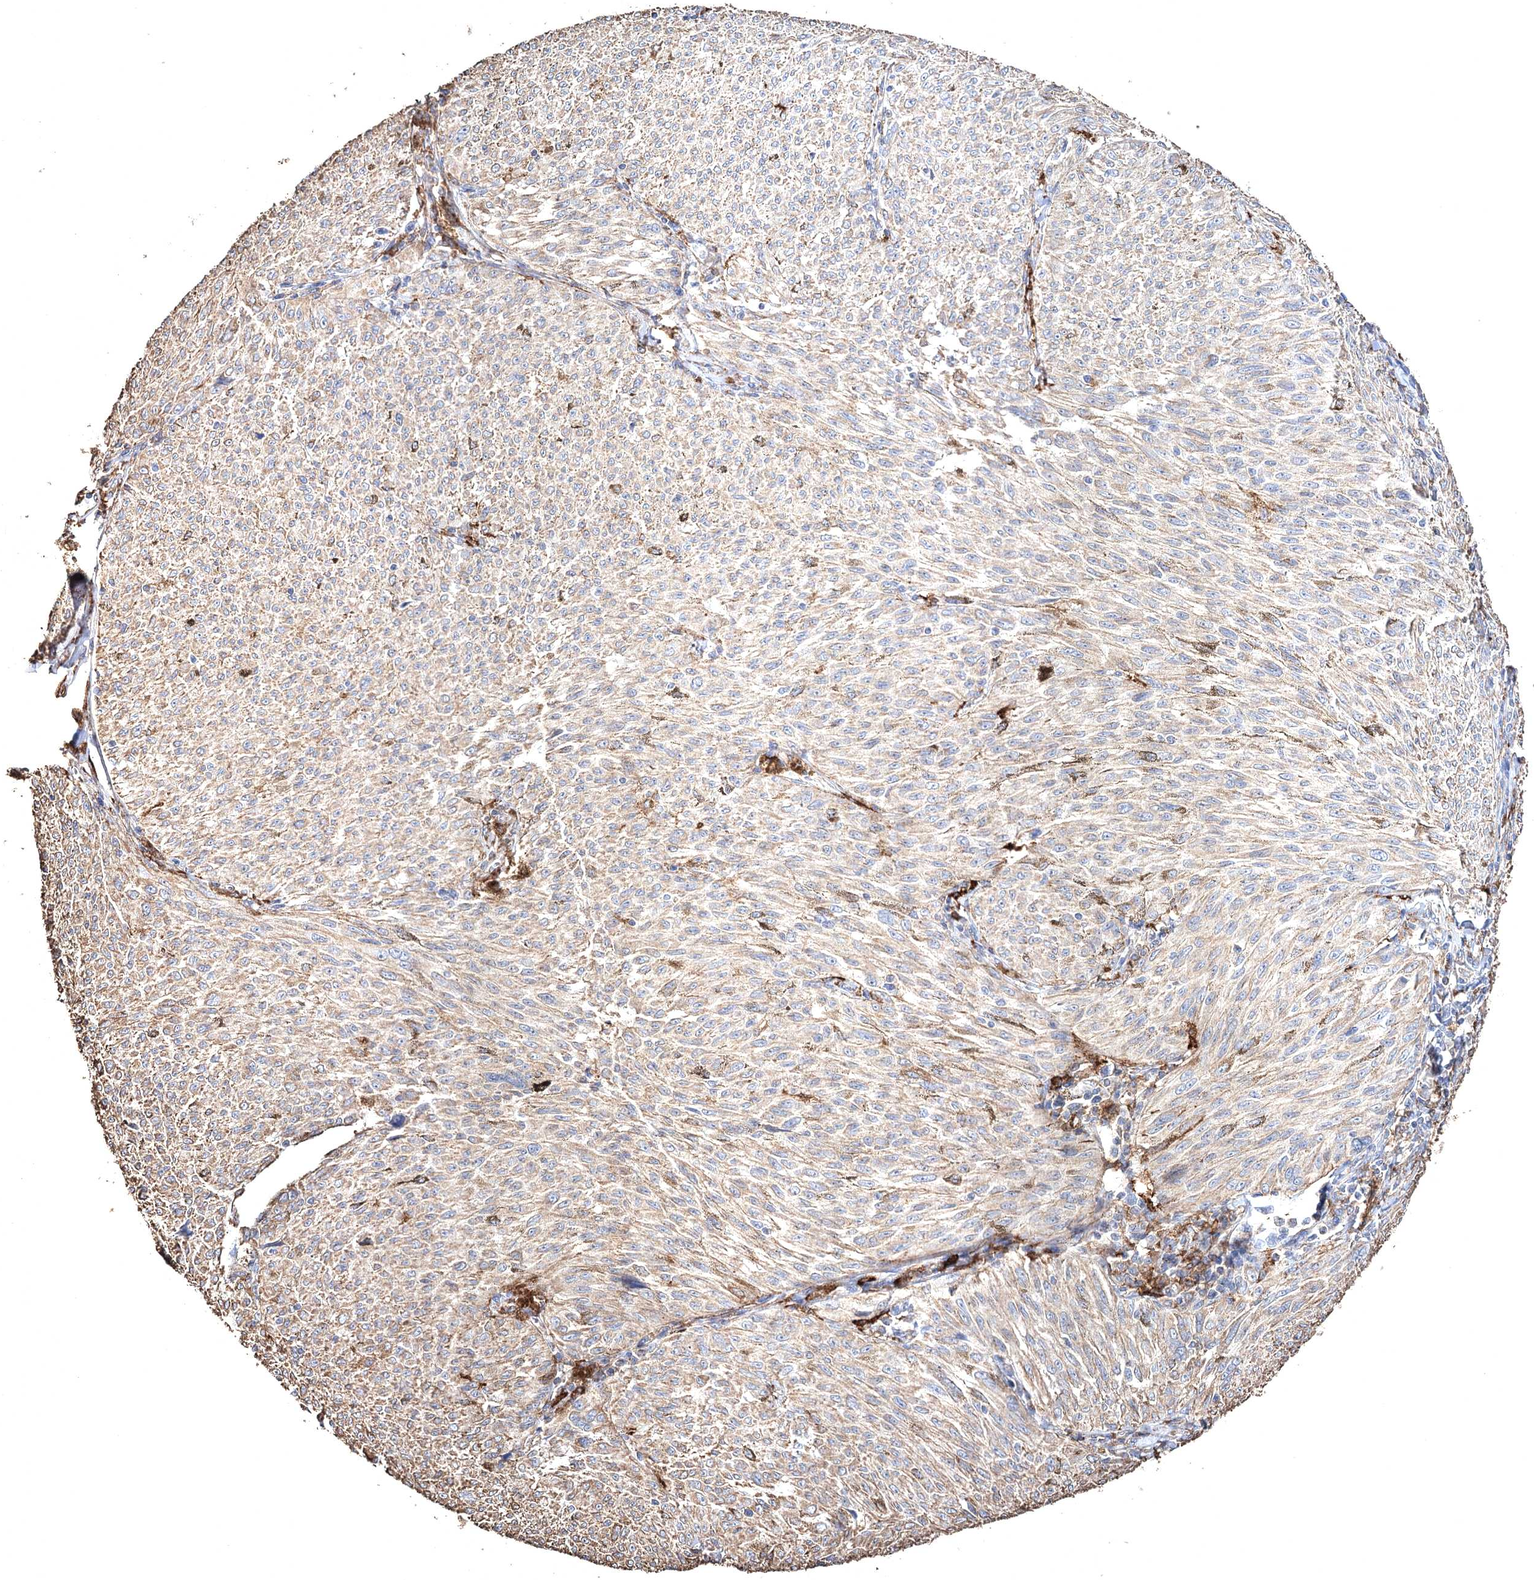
{"staining": {"intensity": "weak", "quantity": "25%-75%", "location": "cytoplasmic/membranous"}, "tissue": "melanoma", "cell_type": "Tumor cells", "image_type": "cancer", "snomed": [{"axis": "morphology", "description": "Malignant melanoma, NOS"}, {"axis": "topography", "description": "Skin"}], "caption": "A micrograph showing weak cytoplasmic/membranous positivity in about 25%-75% of tumor cells in malignant melanoma, as visualized by brown immunohistochemical staining.", "gene": "CLEC4M", "patient": {"sex": "female", "age": 72}}